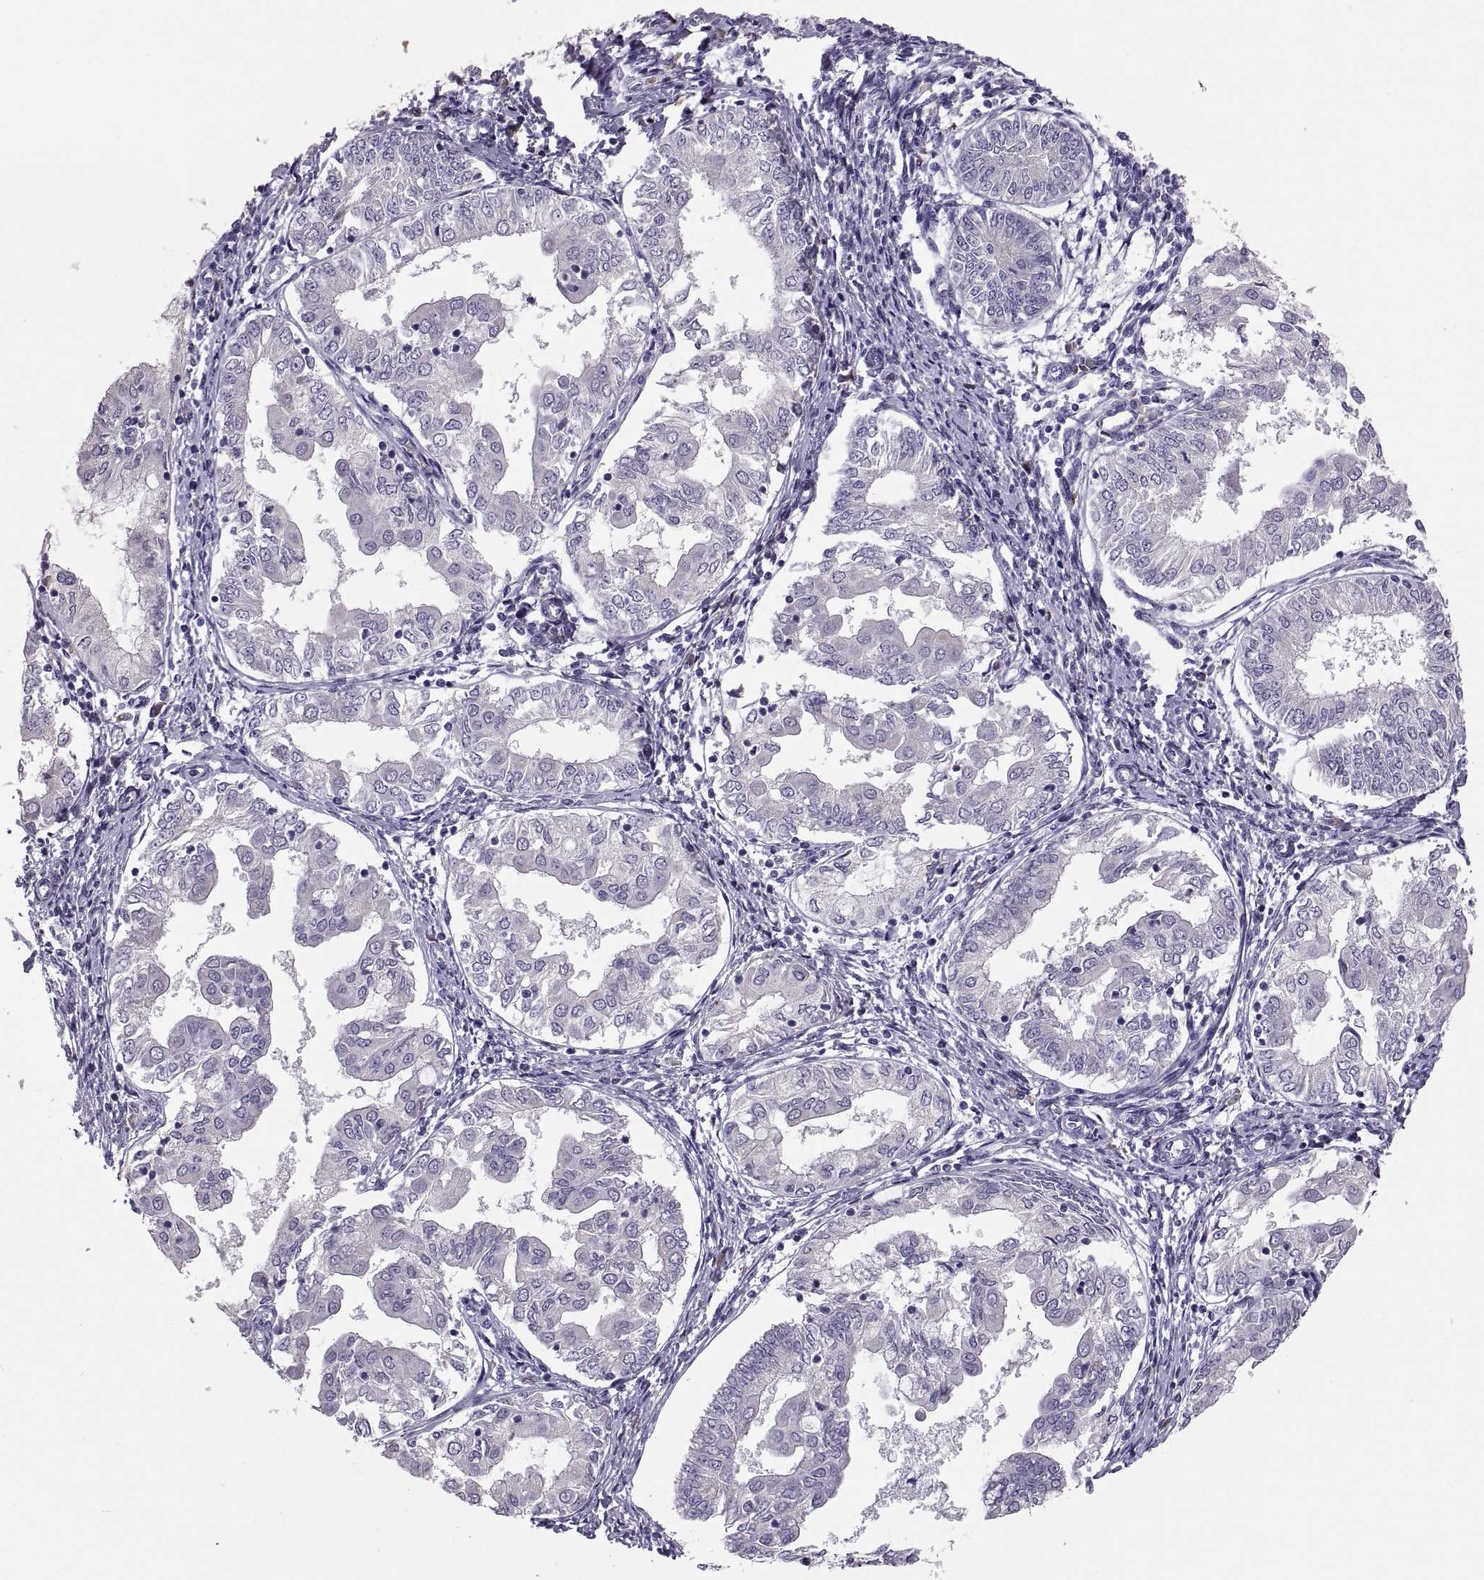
{"staining": {"intensity": "negative", "quantity": "none", "location": "none"}, "tissue": "endometrial cancer", "cell_type": "Tumor cells", "image_type": "cancer", "snomed": [{"axis": "morphology", "description": "Adenocarcinoma, NOS"}, {"axis": "topography", "description": "Endometrium"}], "caption": "This is a image of immunohistochemistry staining of endometrial cancer, which shows no expression in tumor cells.", "gene": "MAGEB18", "patient": {"sex": "female", "age": 68}}